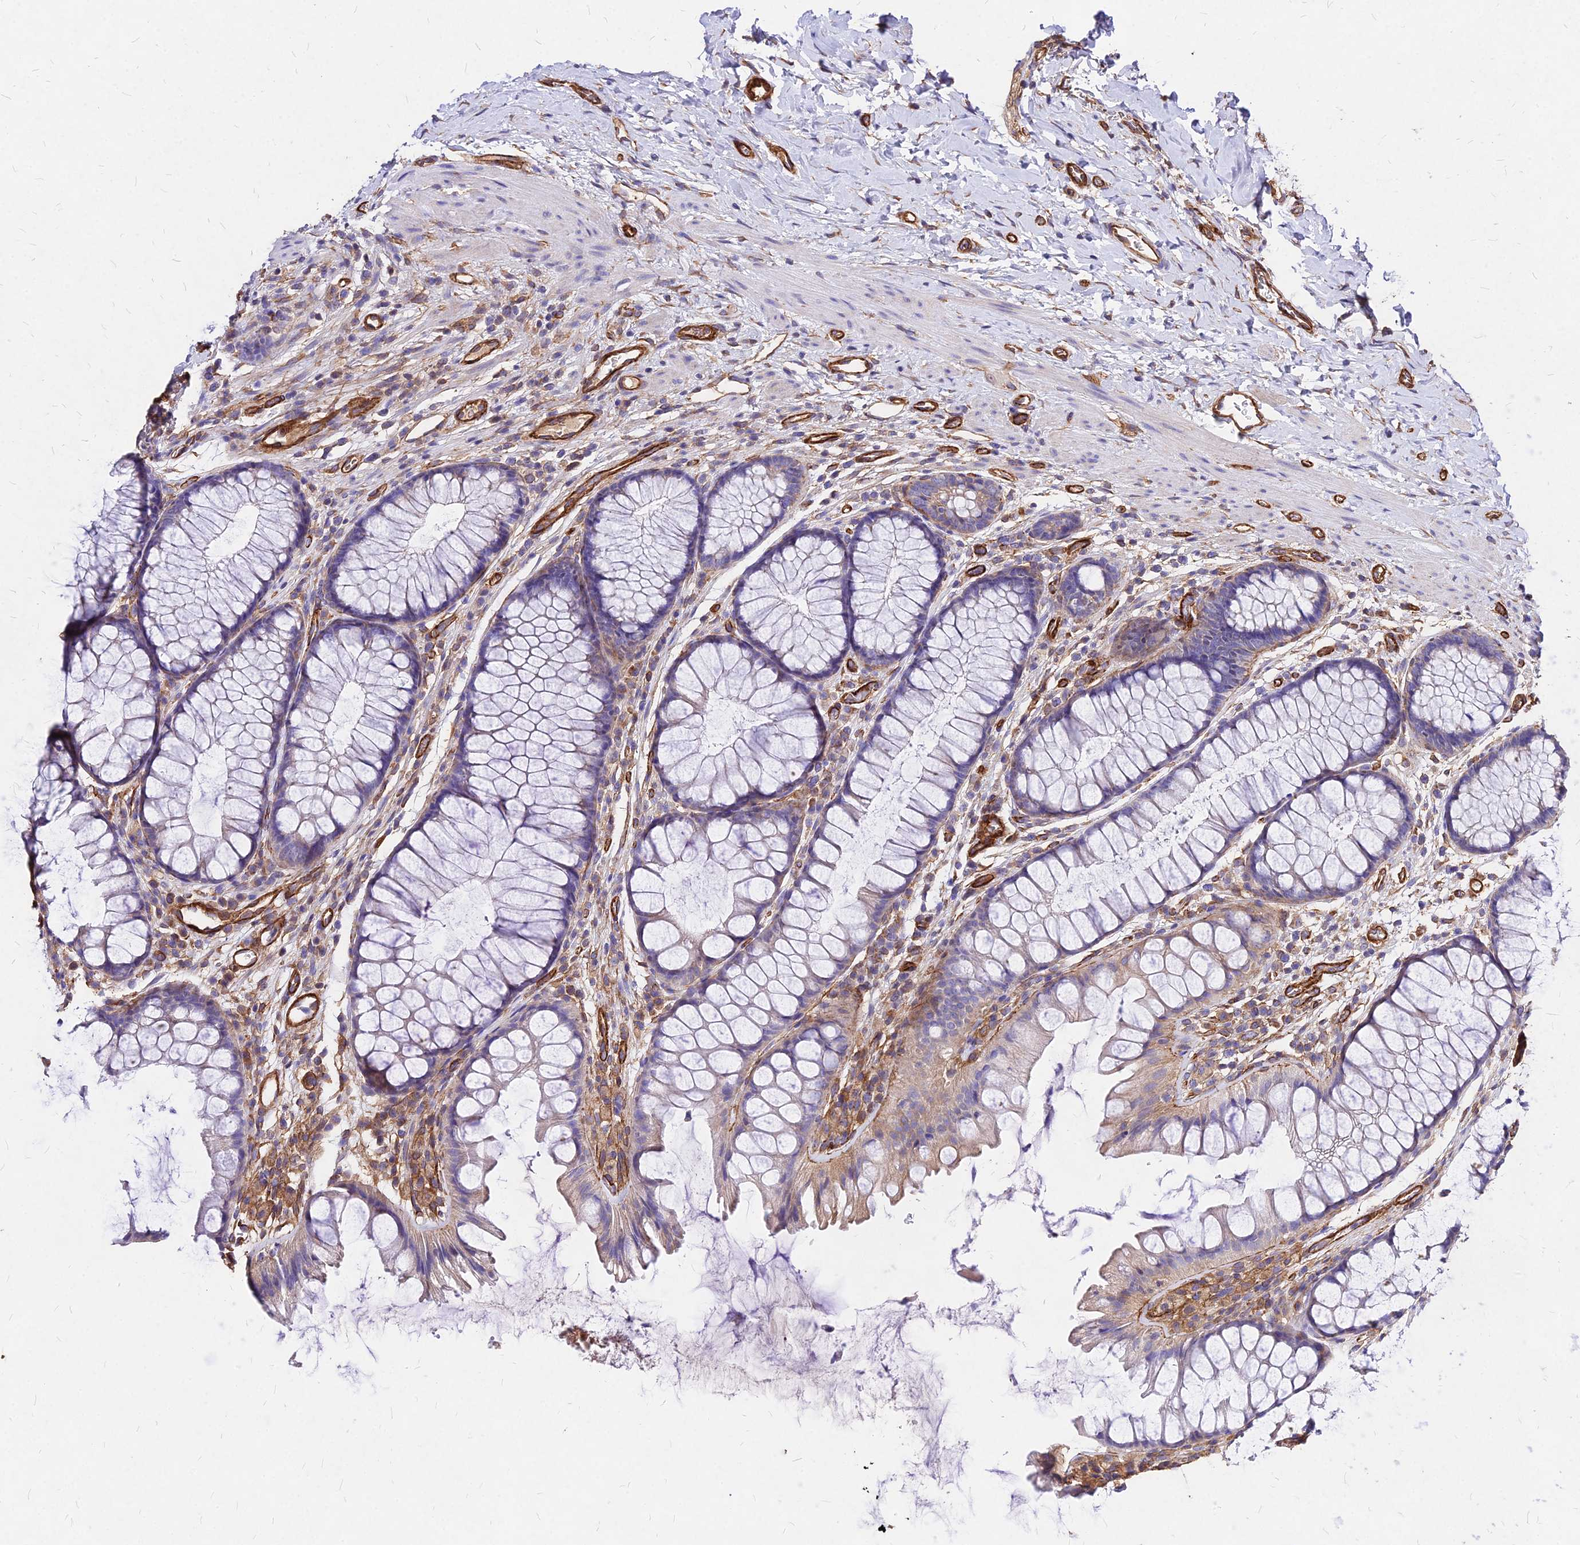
{"staining": {"intensity": "strong", "quantity": ">75%", "location": "cytoplasmic/membranous"}, "tissue": "colon", "cell_type": "Endothelial cells", "image_type": "normal", "snomed": [{"axis": "morphology", "description": "Normal tissue, NOS"}, {"axis": "topography", "description": "Colon"}], "caption": "A high-resolution photomicrograph shows IHC staining of normal colon, which exhibits strong cytoplasmic/membranous staining in about >75% of endothelial cells.", "gene": "EFCC1", "patient": {"sex": "female", "age": 62}}